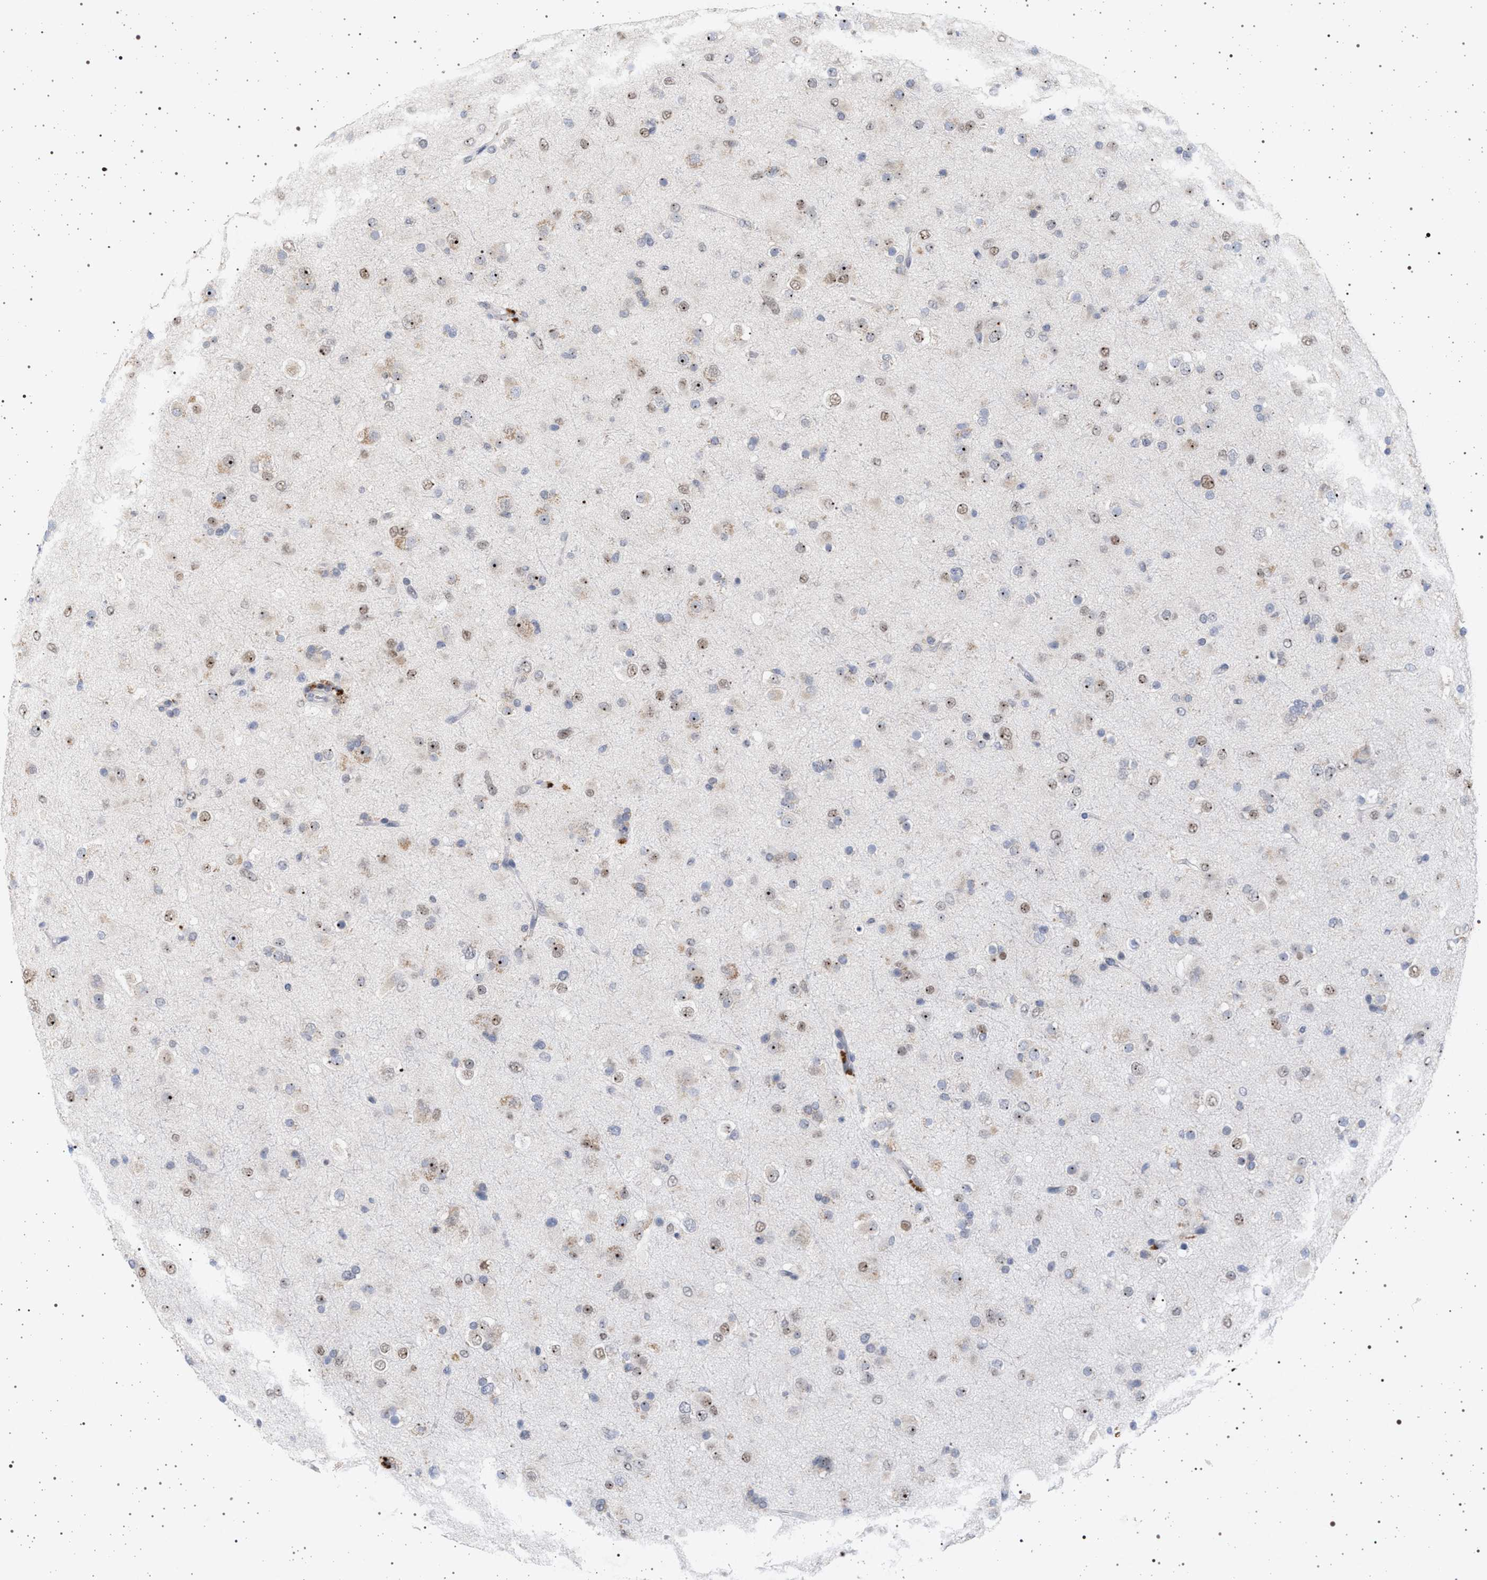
{"staining": {"intensity": "moderate", "quantity": "25%-75%", "location": "nuclear"}, "tissue": "glioma", "cell_type": "Tumor cells", "image_type": "cancer", "snomed": [{"axis": "morphology", "description": "Glioma, malignant, Low grade"}, {"axis": "topography", "description": "Brain"}], "caption": "Immunohistochemistry (IHC) micrograph of neoplastic tissue: human malignant glioma (low-grade) stained using immunohistochemistry exhibits medium levels of moderate protein expression localized specifically in the nuclear of tumor cells, appearing as a nuclear brown color.", "gene": "ELAC2", "patient": {"sex": "male", "age": 65}}